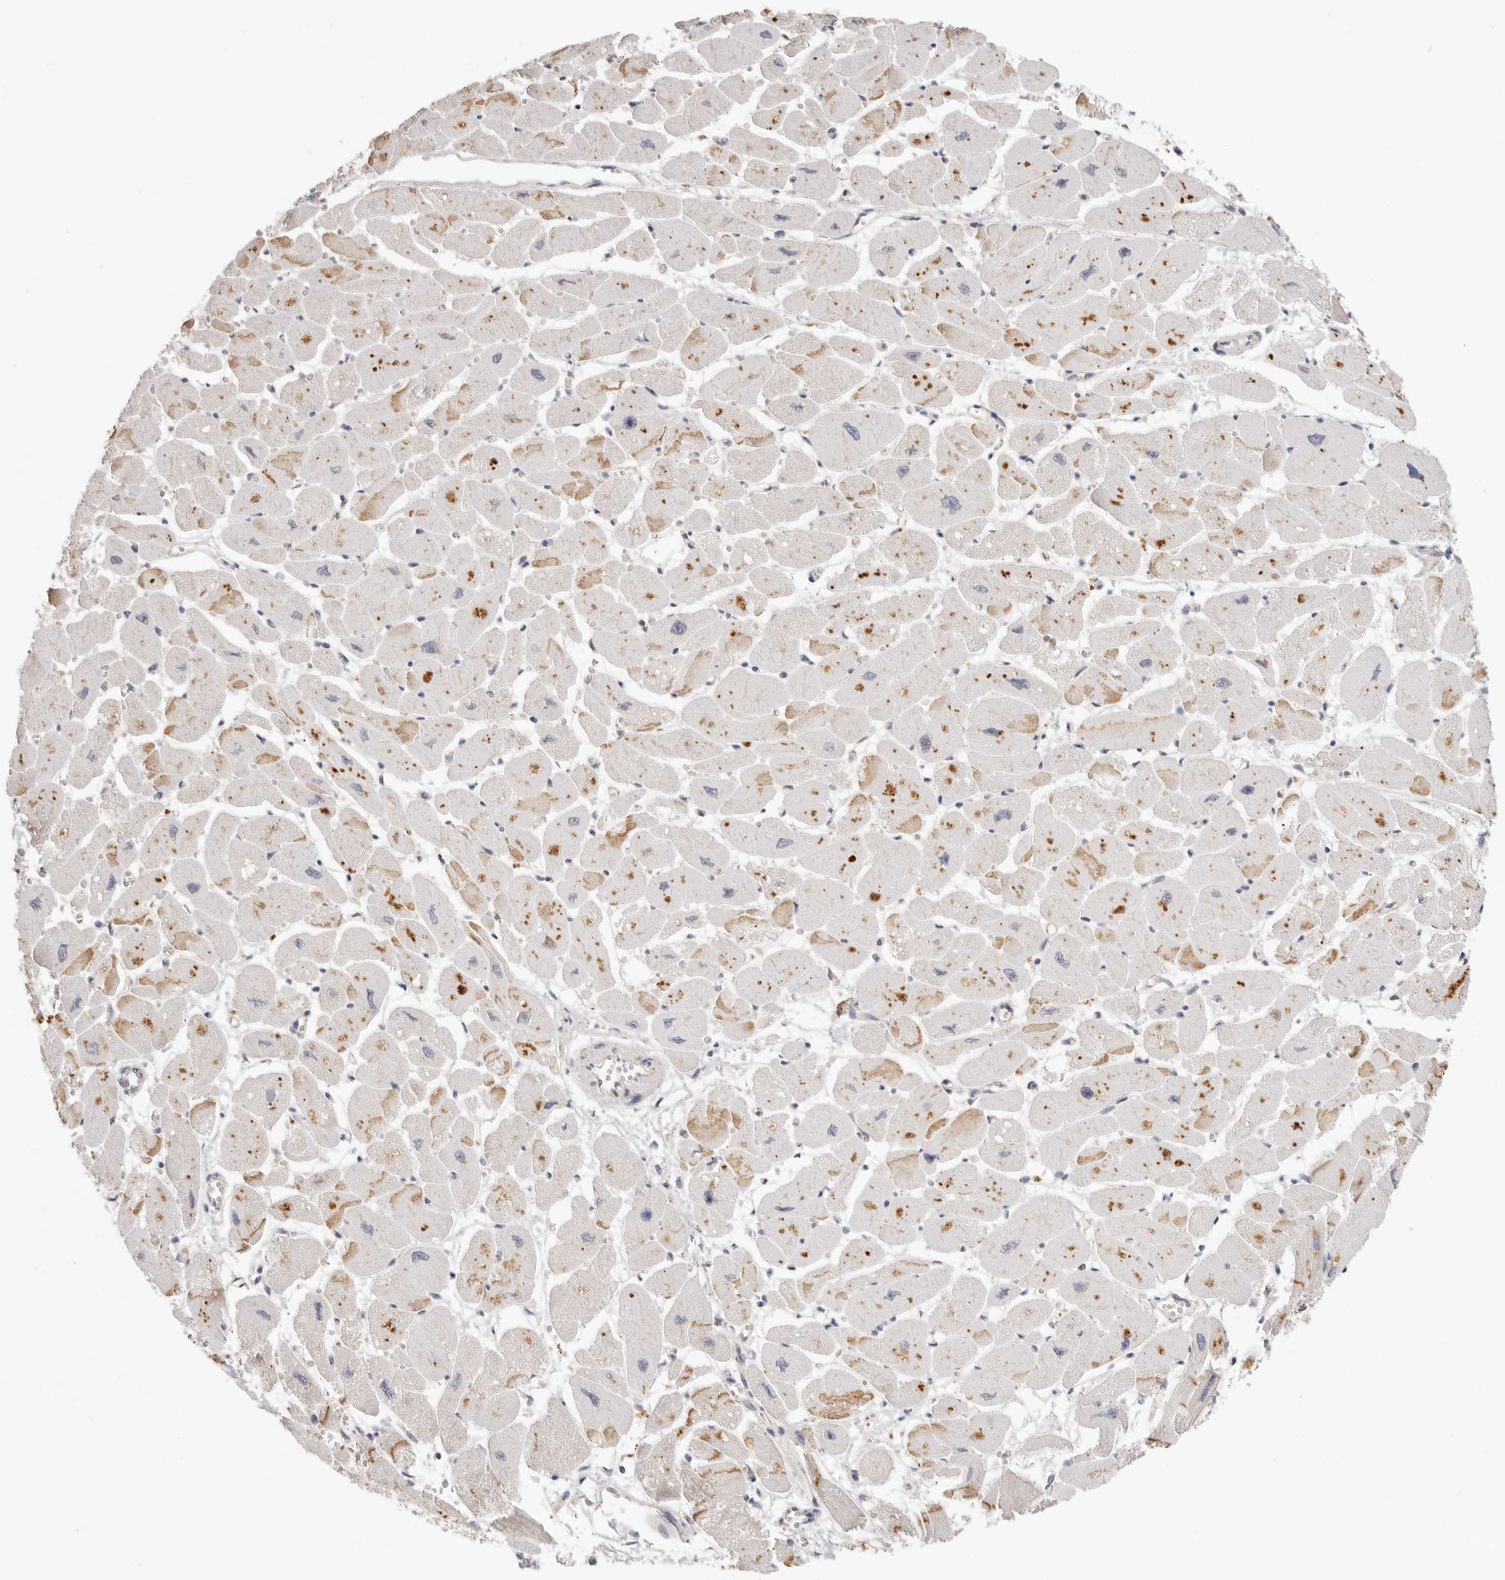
{"staining": {"intensity": "moderate", "quantity": "25%-75%", "location": "cytoplasmic/membranous"}, "tissue": "heart muscle", "cell_type": "Cardiomyocytes", "image_type": "normal", "snomed": [{"axis": "morphology", "description": "Normal tissue, NOS"}, {"axis": "topography", "description": "Heart"}], "caption": "Human heart muscle stained for a protein (brown) exhibits moderate cytoplasmic/membranous positive positivity in approximately 25%-75% of cardiomyocytes.", "gene": "ANXA9", "patient": {"sex": "female", "age": 54}}